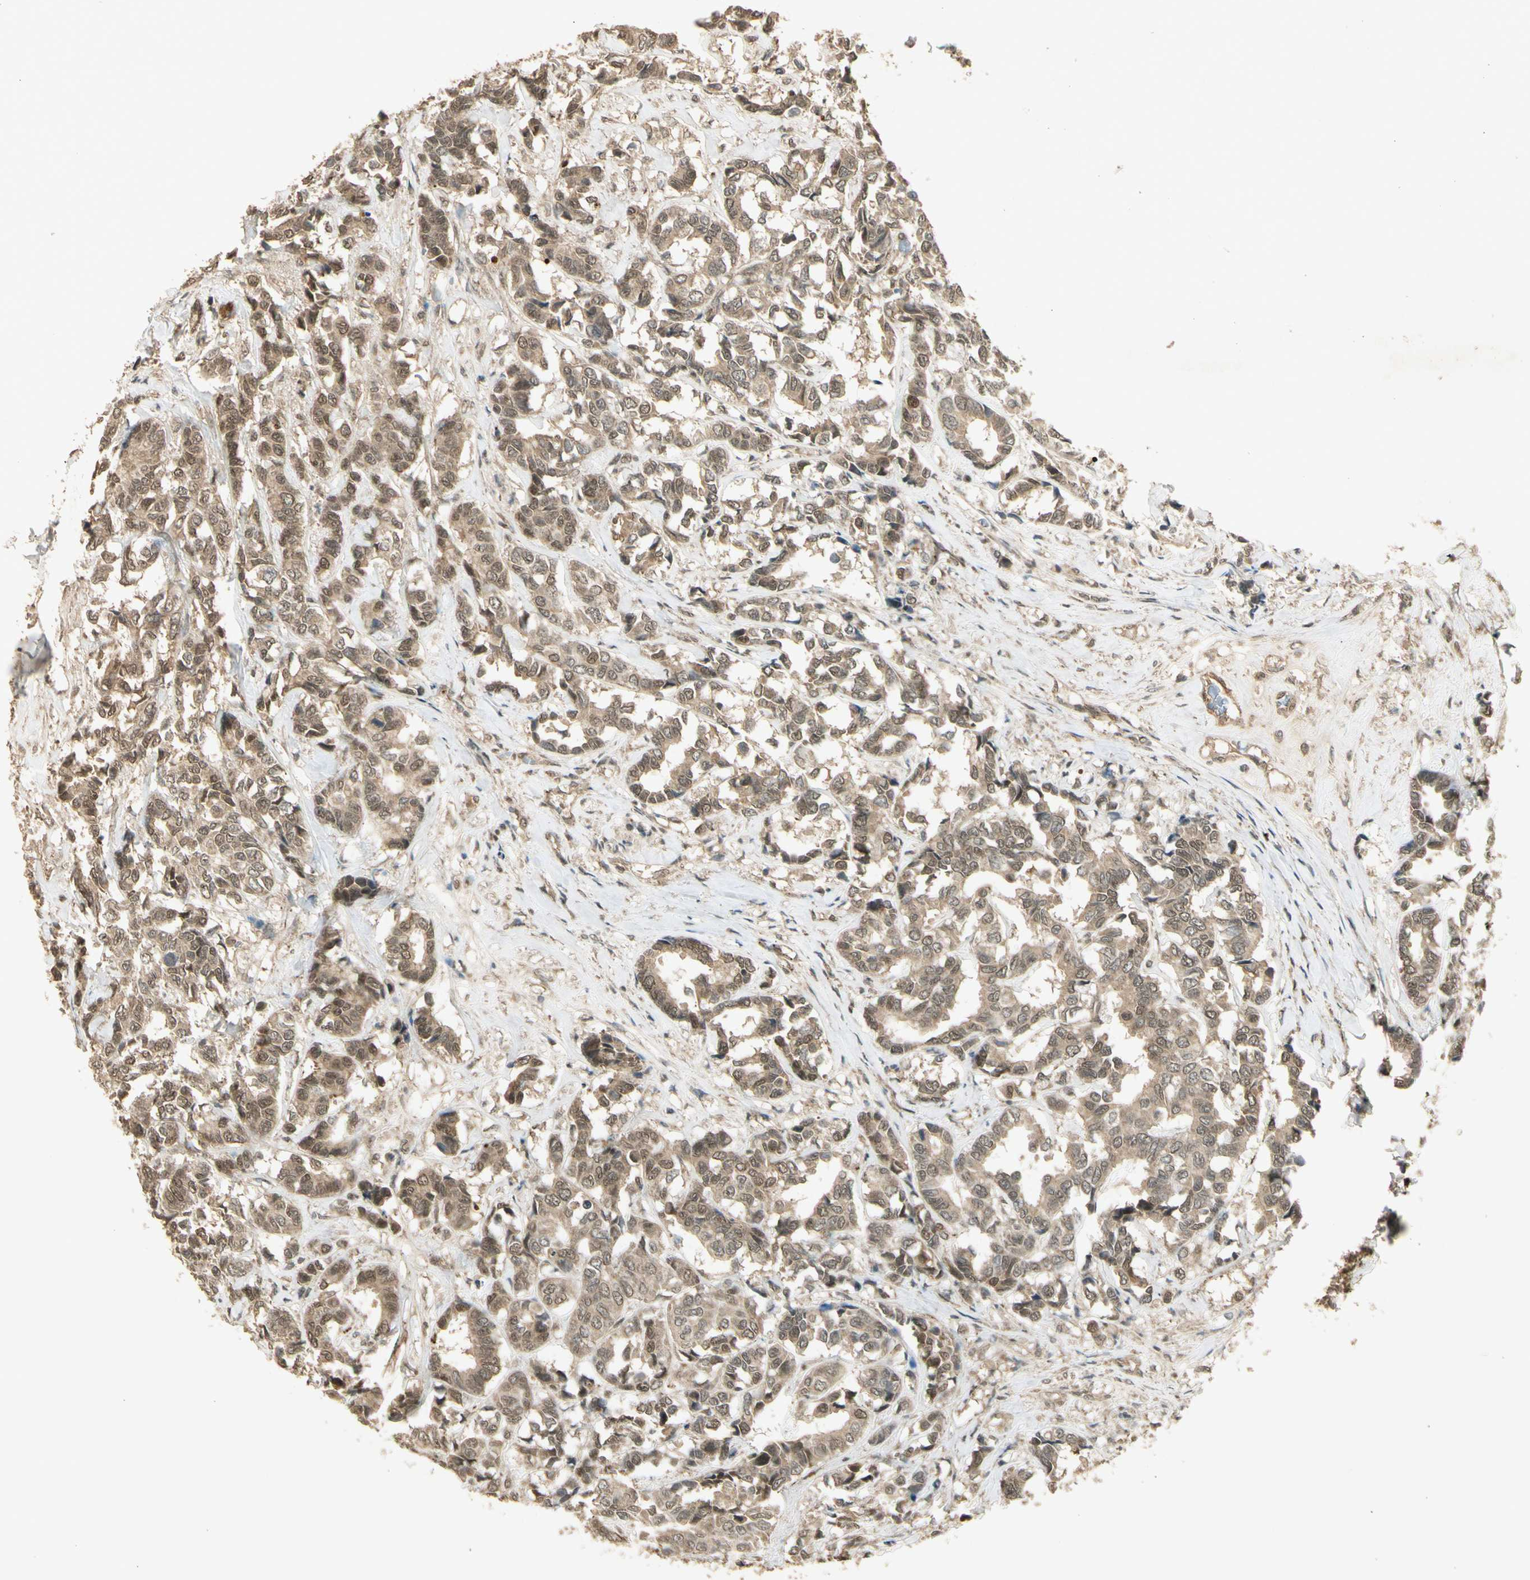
{"staining": {"intensity": "moderate", "quantity": ">75%", "location": "cytoplasmic/membranous,nuclear"}, "tissue": "breast cancer", "cell_type": "Tumor cells", "image_type": "cancer", "snomed": [{"axis": "morphology", "description": "Duct carcinoma"}, {"axis": "topography", "description": "Breast"}], "caption": "Immunohistochemical staining of breast infiltrating ductal carcinoma demonstrates moderate cytoplasmic/membranous and nuclear protein staining in about >75% of tumor cells.", "gene": "GMEB2", "patient": {"sex": "female", "age": 87}}